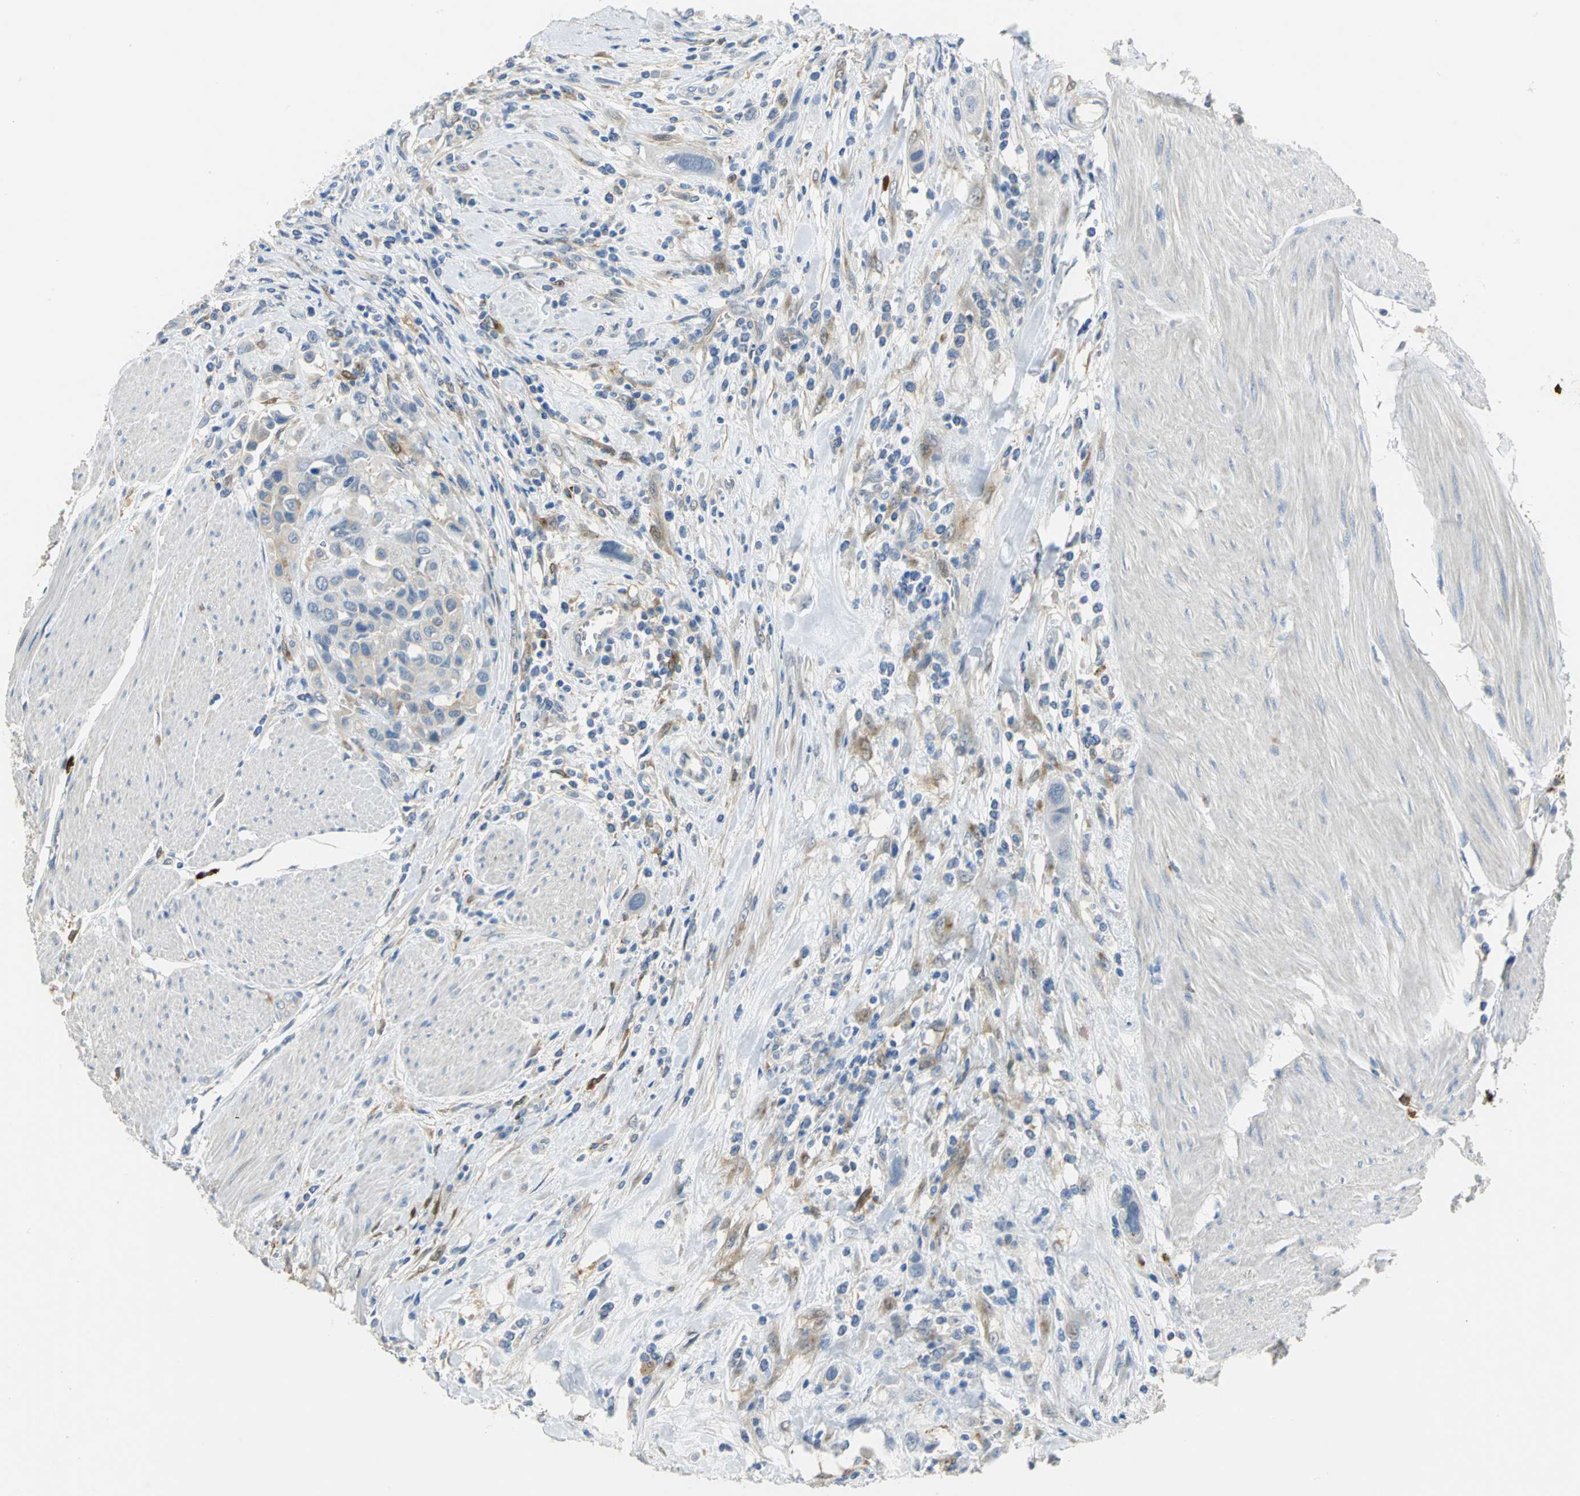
{"staining": {"intensity": "weak", "quantity": "<25%", "location": "cytoplasmic/membranous"}, "tissue": "urothelial cancer", "cell_type": "Tumor cells", "image_type": "cancer", "snomed": [{"axis": "morphology", "description": "Urothelial carcinoma, High grade"}, {"axis": "topography", "description": "Urinary bladder"}], "caption": "Tumor cells show no significant staining in urothelial cancer.", "gene": "IL17RB", "patient": {"sex": "male", "age": 50}}